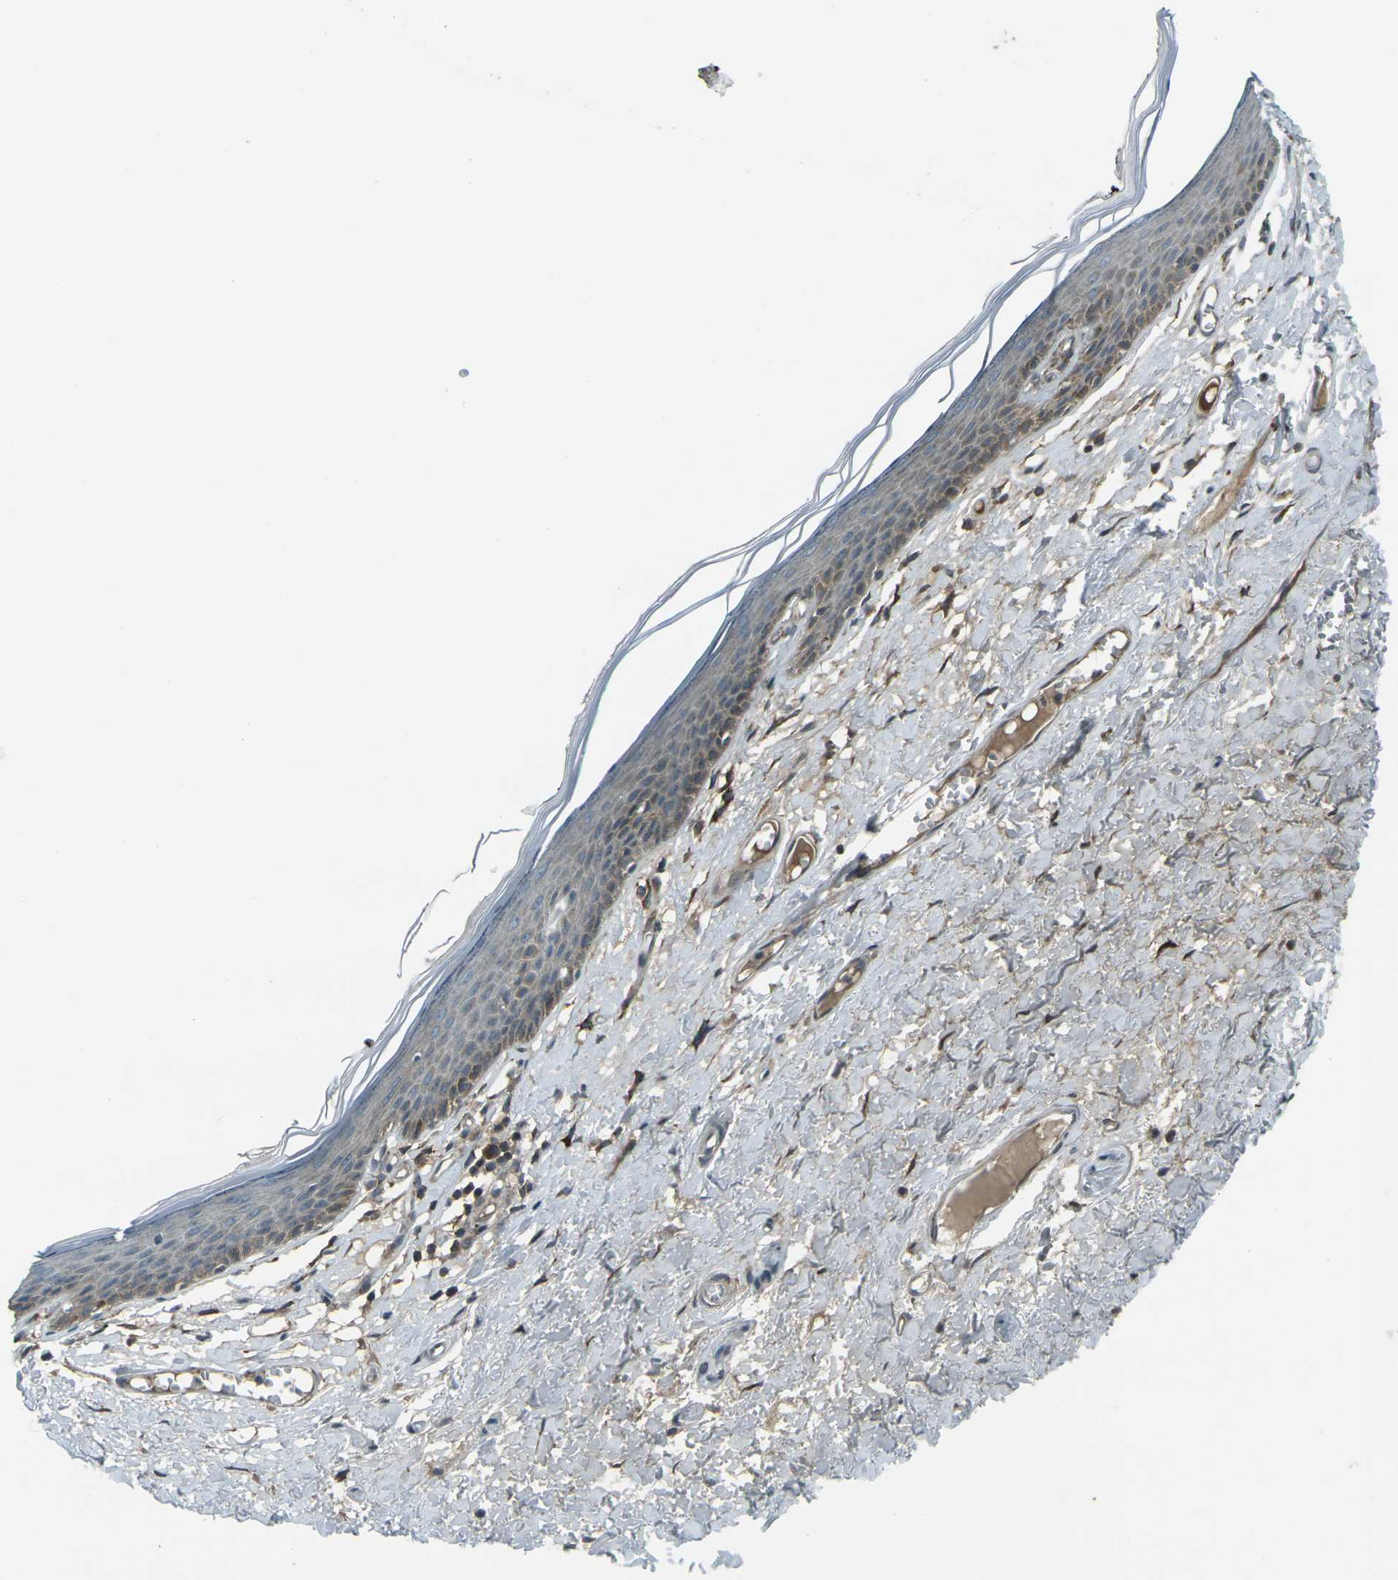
{"staining": {"intensity": "moderate", "quantity": ">75%", "location": "cytoplasmic/membranous"}, "tissue": "skin", "cell_type": "Epidermal cells", "image_type": "normal", "snomed": [{"axis": "morphology", "description": "Normal tissue, NOS"}, {"axis": "topography", "description": "Vulva"}], "caption": "Skin stained with DAB (3,3'-diaminobenzidine) immunohistochemistry (IHC) exhibits medium levels of moderate cytoplasmic/membranous expression in about >75% of epidermal cells. (DAB (3,3'-diaminobenzidine) IHC, brown staining for protein, blue staining for nuclei).", "gene": "LSMEM1", "patient": {"sex": "female", "age": 54}}